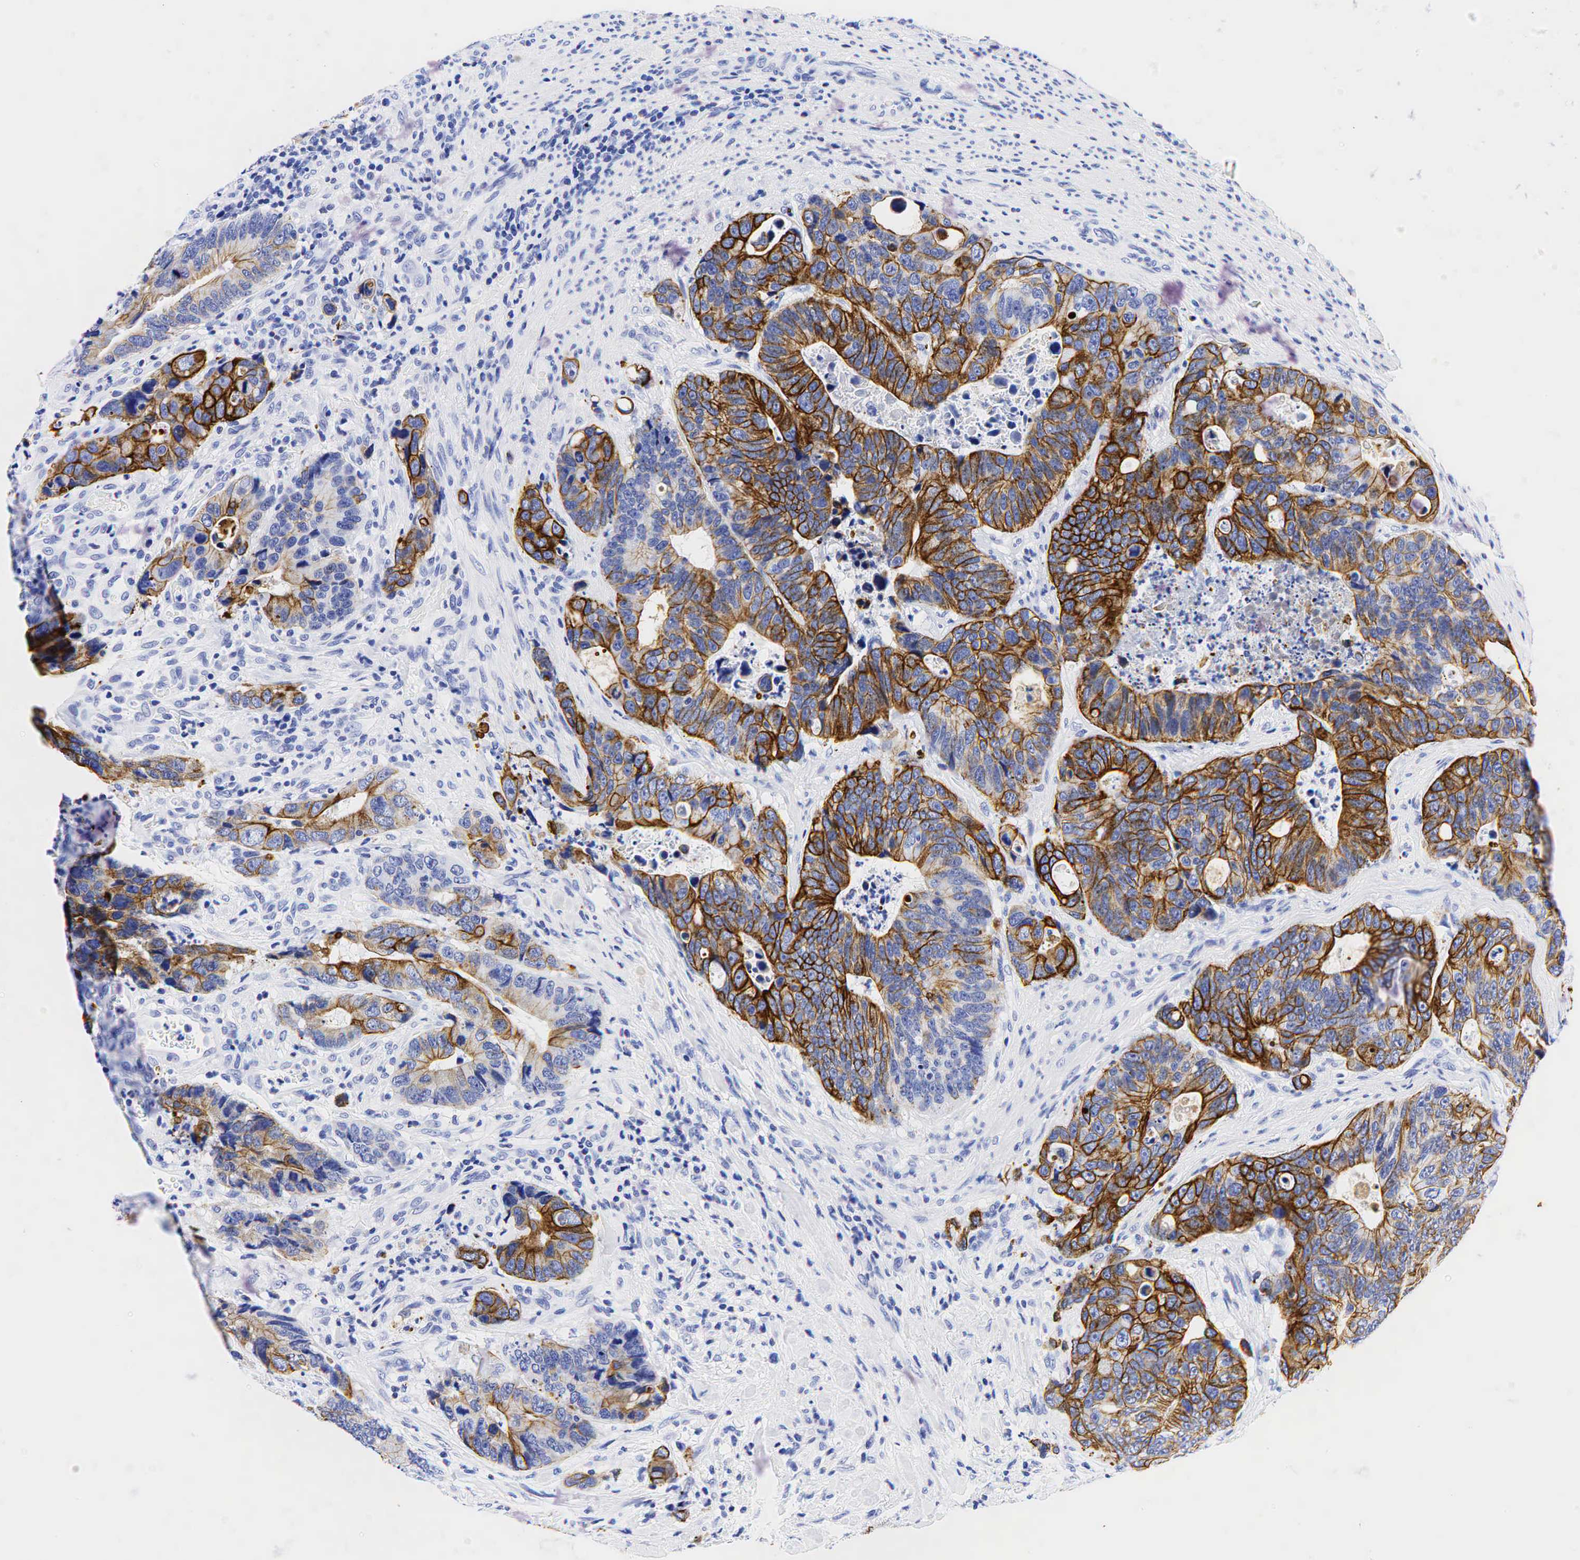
{"staining": {"intensity": "strong", "quantity": "25%-75%", "location": "cytoplasmic/membranous"}, "tissue": "colorectal cancer", "cell_type": "Tumor cells", "image_type": "cancer", "snomed": [{"axis": "morphology", "description": "Adenocarcinoma, NOS"}, {"axis": "topography", "description": "Colon"}], "caption": "Immunohistochemistry (DAB (3,3'-diaminobenzidine)) staining of colorectal adenocarcinoma reveals strong cytoplasmic/membranous protein positivity in approximately 25%-75% of tumor cells.", "gene": "KRT19", "patient": {"sex": "male", "age": 56}}